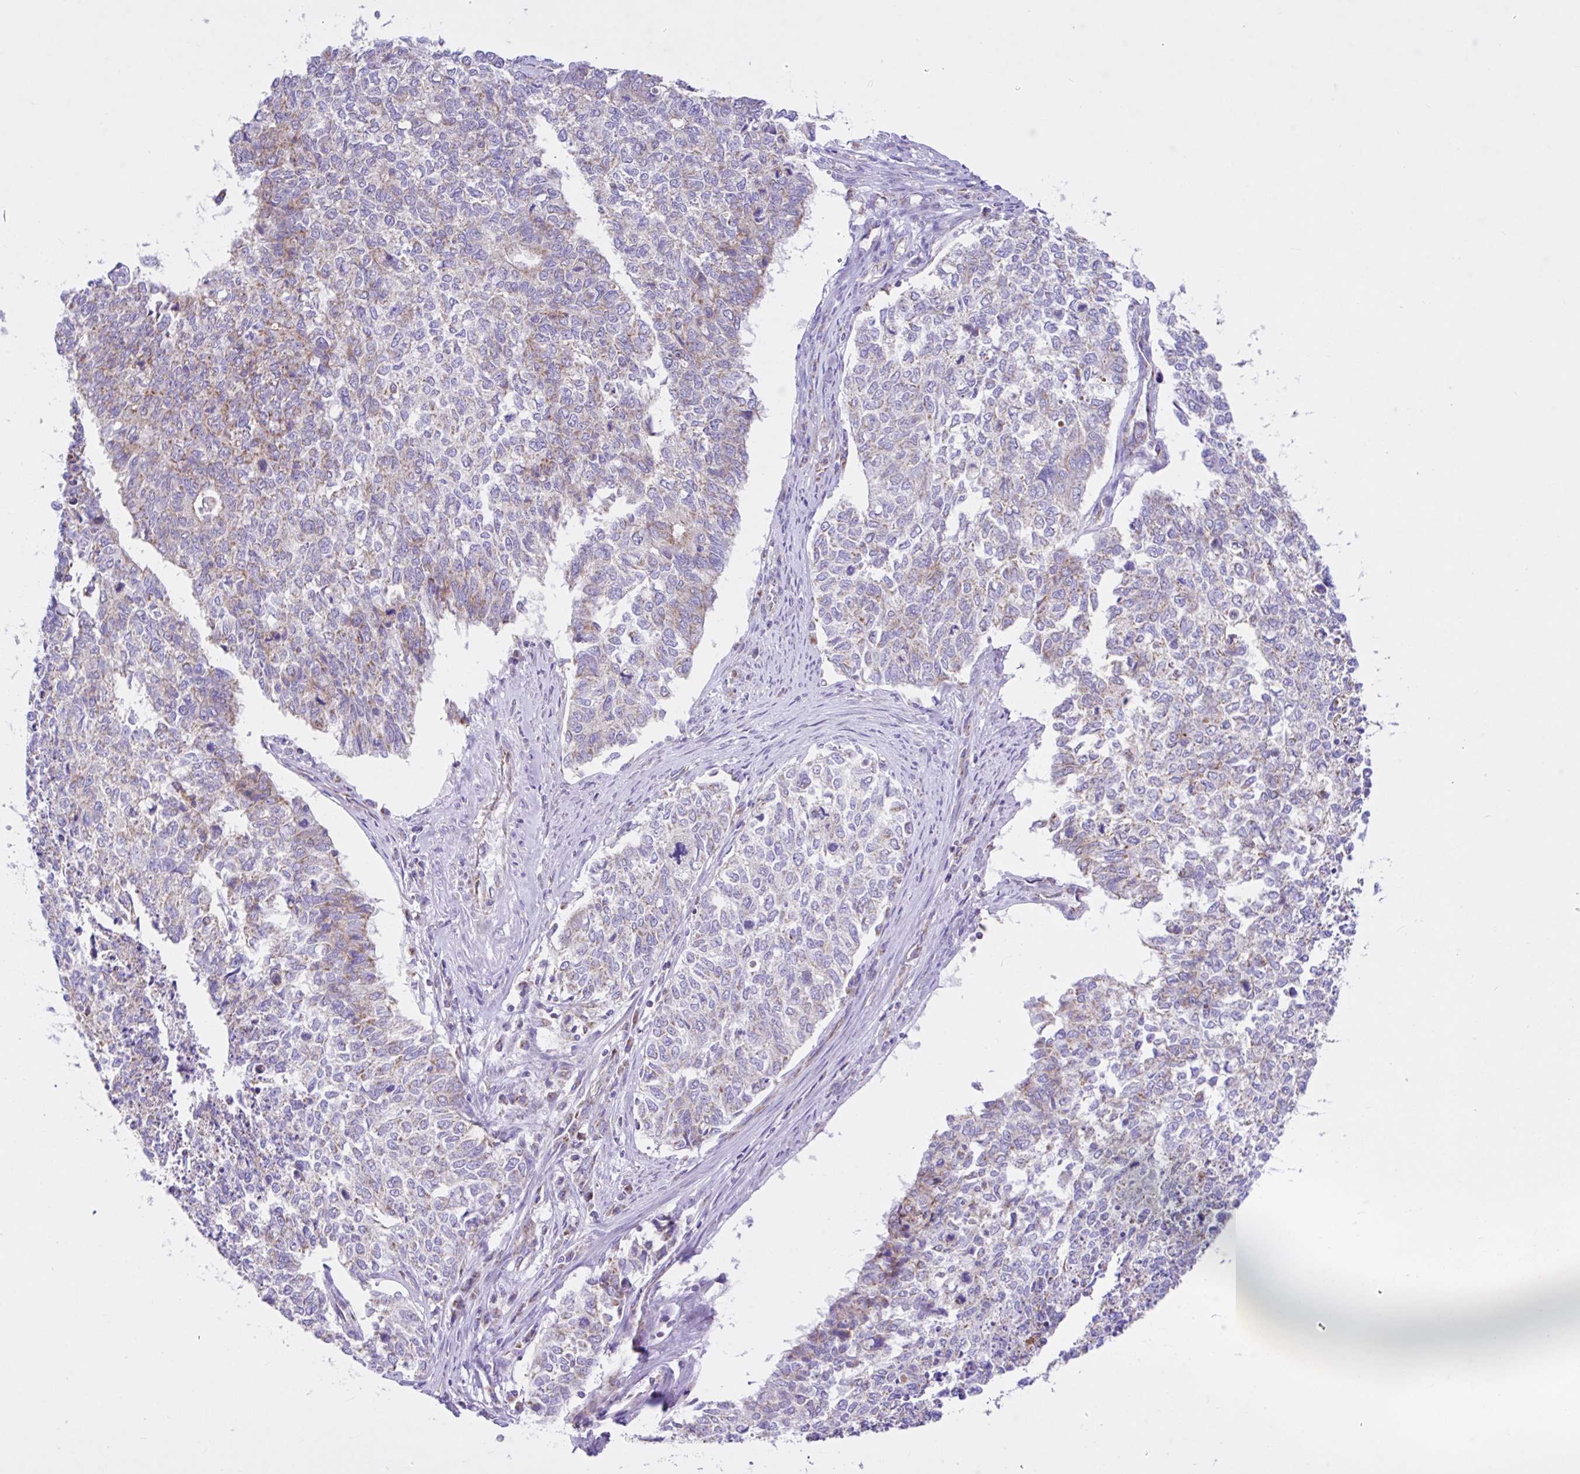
{"staining": {"intensity": "weak", "quantity": "<25%", "location": "cytoplasmic/membranous"}, "tissue": "cervical cancer", "cell_type": "Tumor cells", "image_type": "cancer", "snomed": [{"axis": "morphology", "description": "Adenocarcinoma, NOS"}, {"axis": "topography", "description": "Cervix"}], "caption": "Histopathology image shows no significant protein positivity in tumor cells of cervical adenocarcinoma.", "gene": "NDUFS2", "patient": {"sex": "female", "age": 63}}